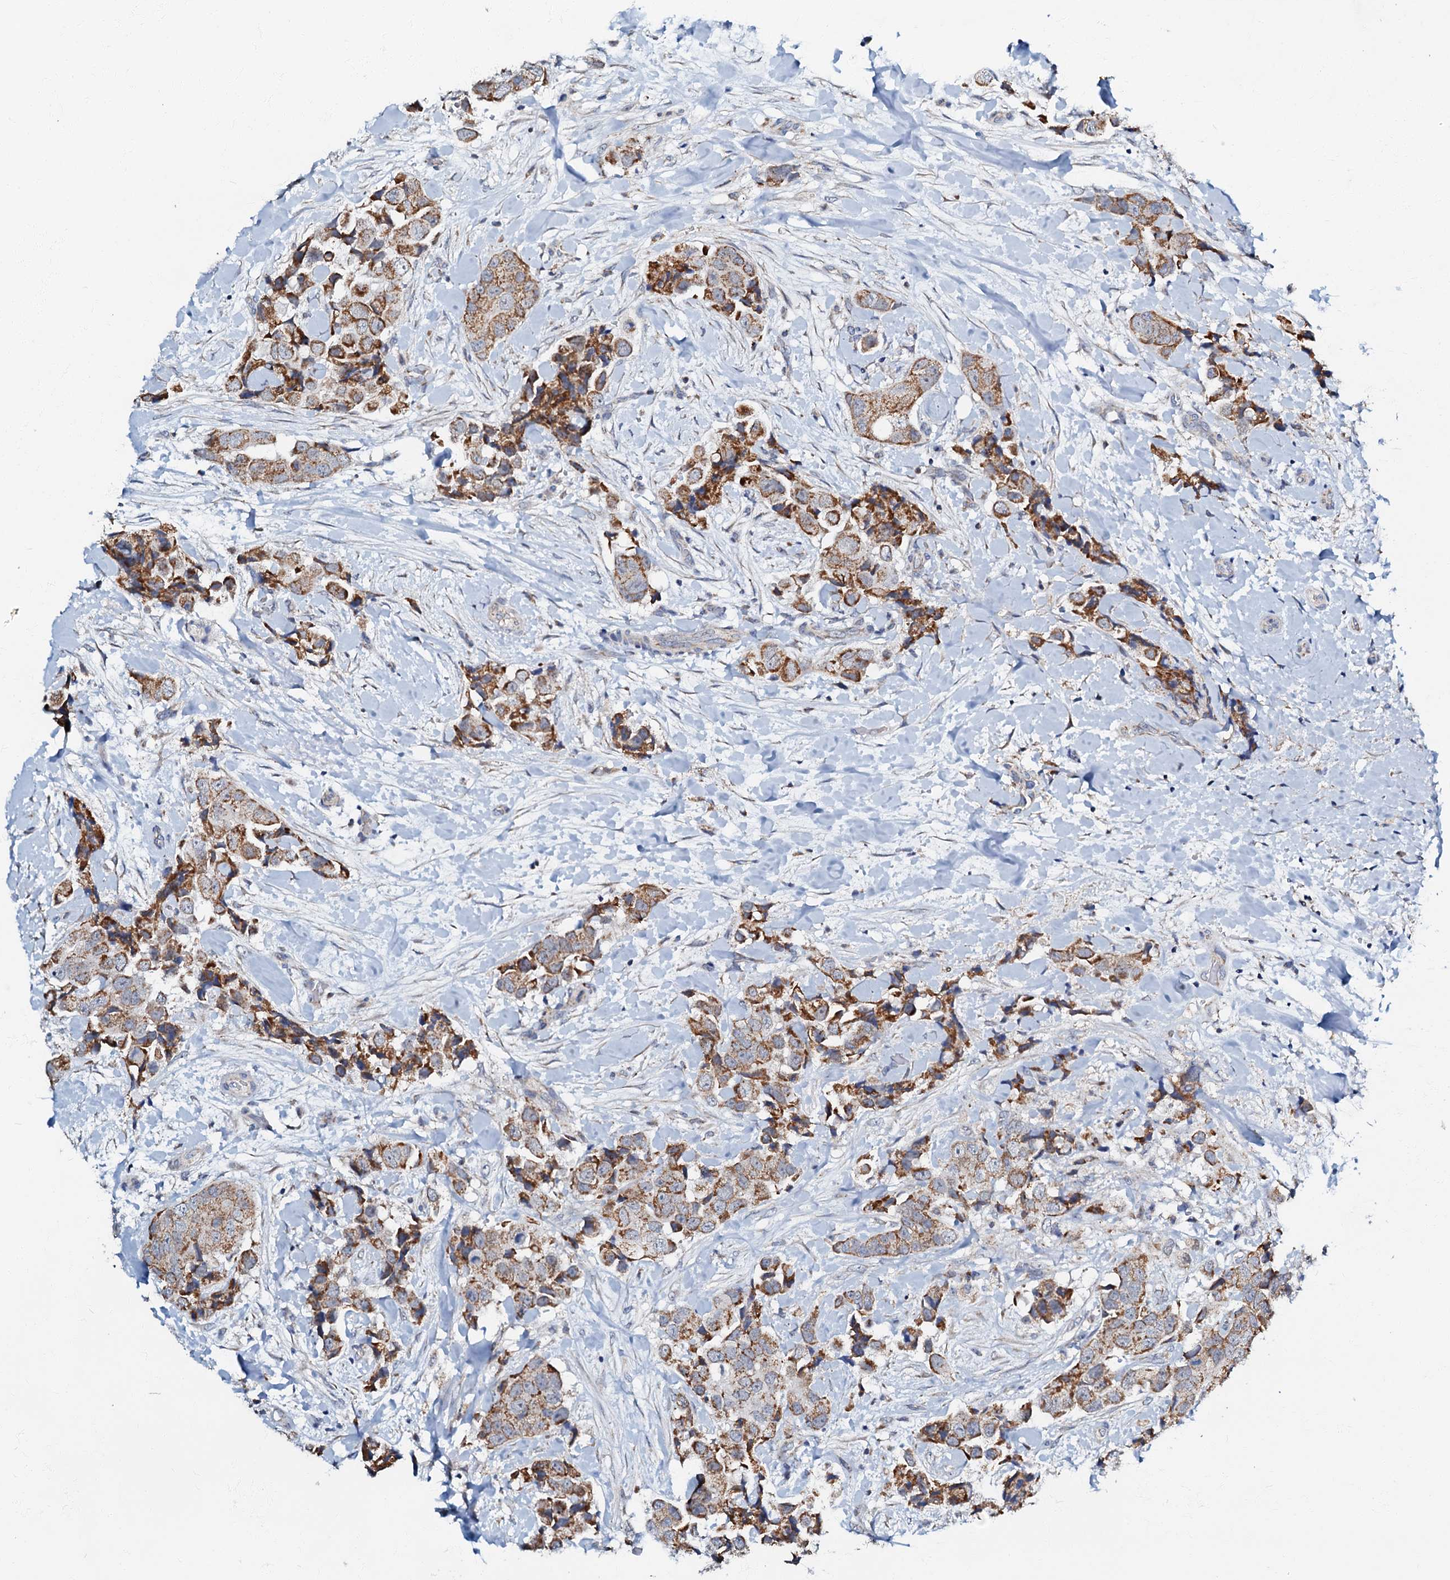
{"staining": {"intensity": "moderate", "quantity": ">75%", "location": "cytoplasmic/membranous"}, "tissue": "breast cancer", "cell_type": "Tumor cells", "image_type": "cancer", "snomed": [{"axis": "morphology", "description": "Normal tissue, NOS"}, {"axis": "morphology", "description": "Duct carcinoma"}, {"axis": "topography", "description": "Breast"}], "caption": "About >75% of tumor cells in human breast cancer (invasive ductal carcinoma) display moderate cytoplasmic/membranous protein expression as visualized by brown immunohistochemical staining.", "gene": "MRPL51", "patient": {"sex": "female", "age": 62}}